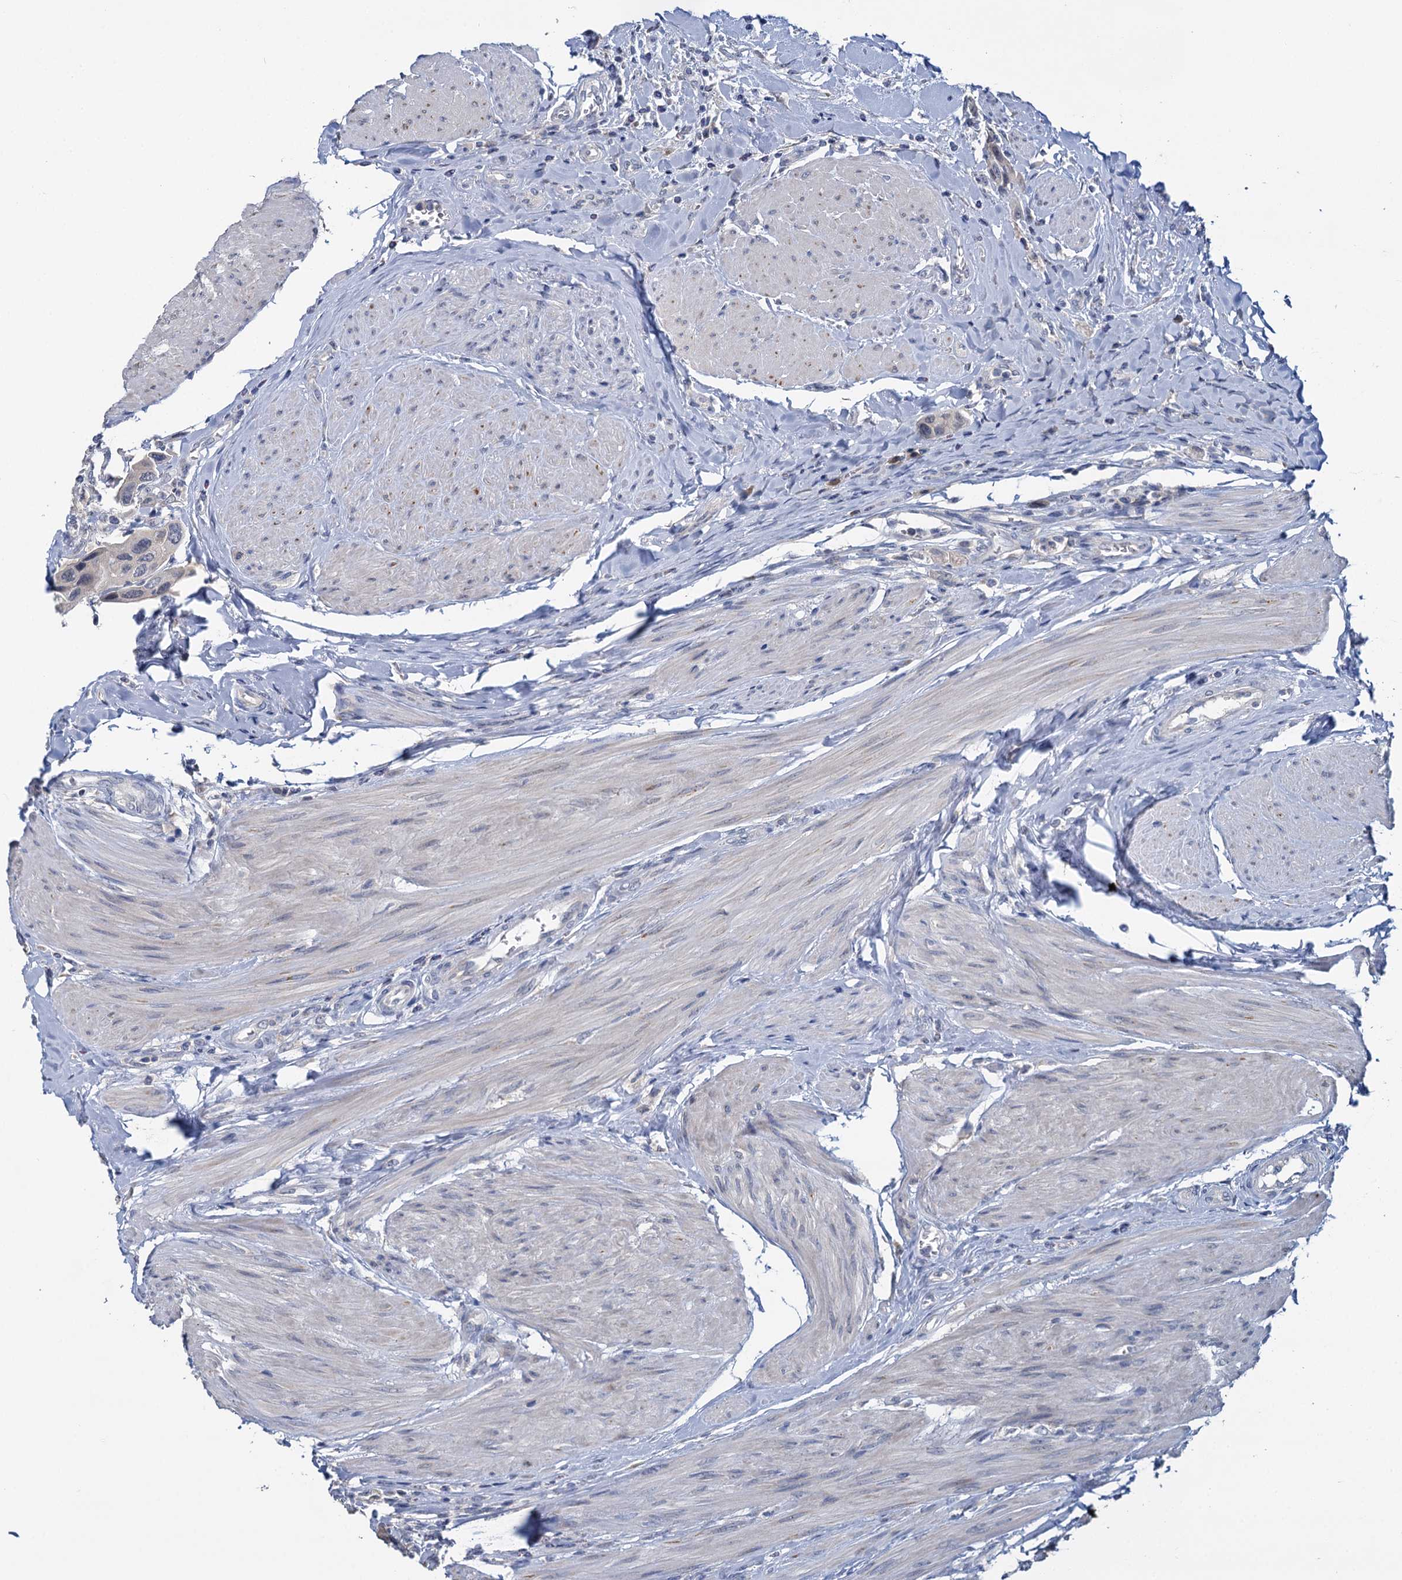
{"staining": {"intensity": "negative", "quantity": "none", "location": "none"}, "tissue": "urothelial cancer", "cell_type": "Tumor cells", "image_type": "cancer", "snomed": [{"axis": "morphology", "description": "Urothelial carcinoma, High grade"}, {"axis": "topography", "description": "Urinary bladder"}], "caption": "This is an immunohistochemistry (IHC) histopathology image of human urothelial carcinoma (high-grade). There is no positivity in tumor cells.", "gene": "ANKRD42", "patient": {"sex": "male", "age": 50}}